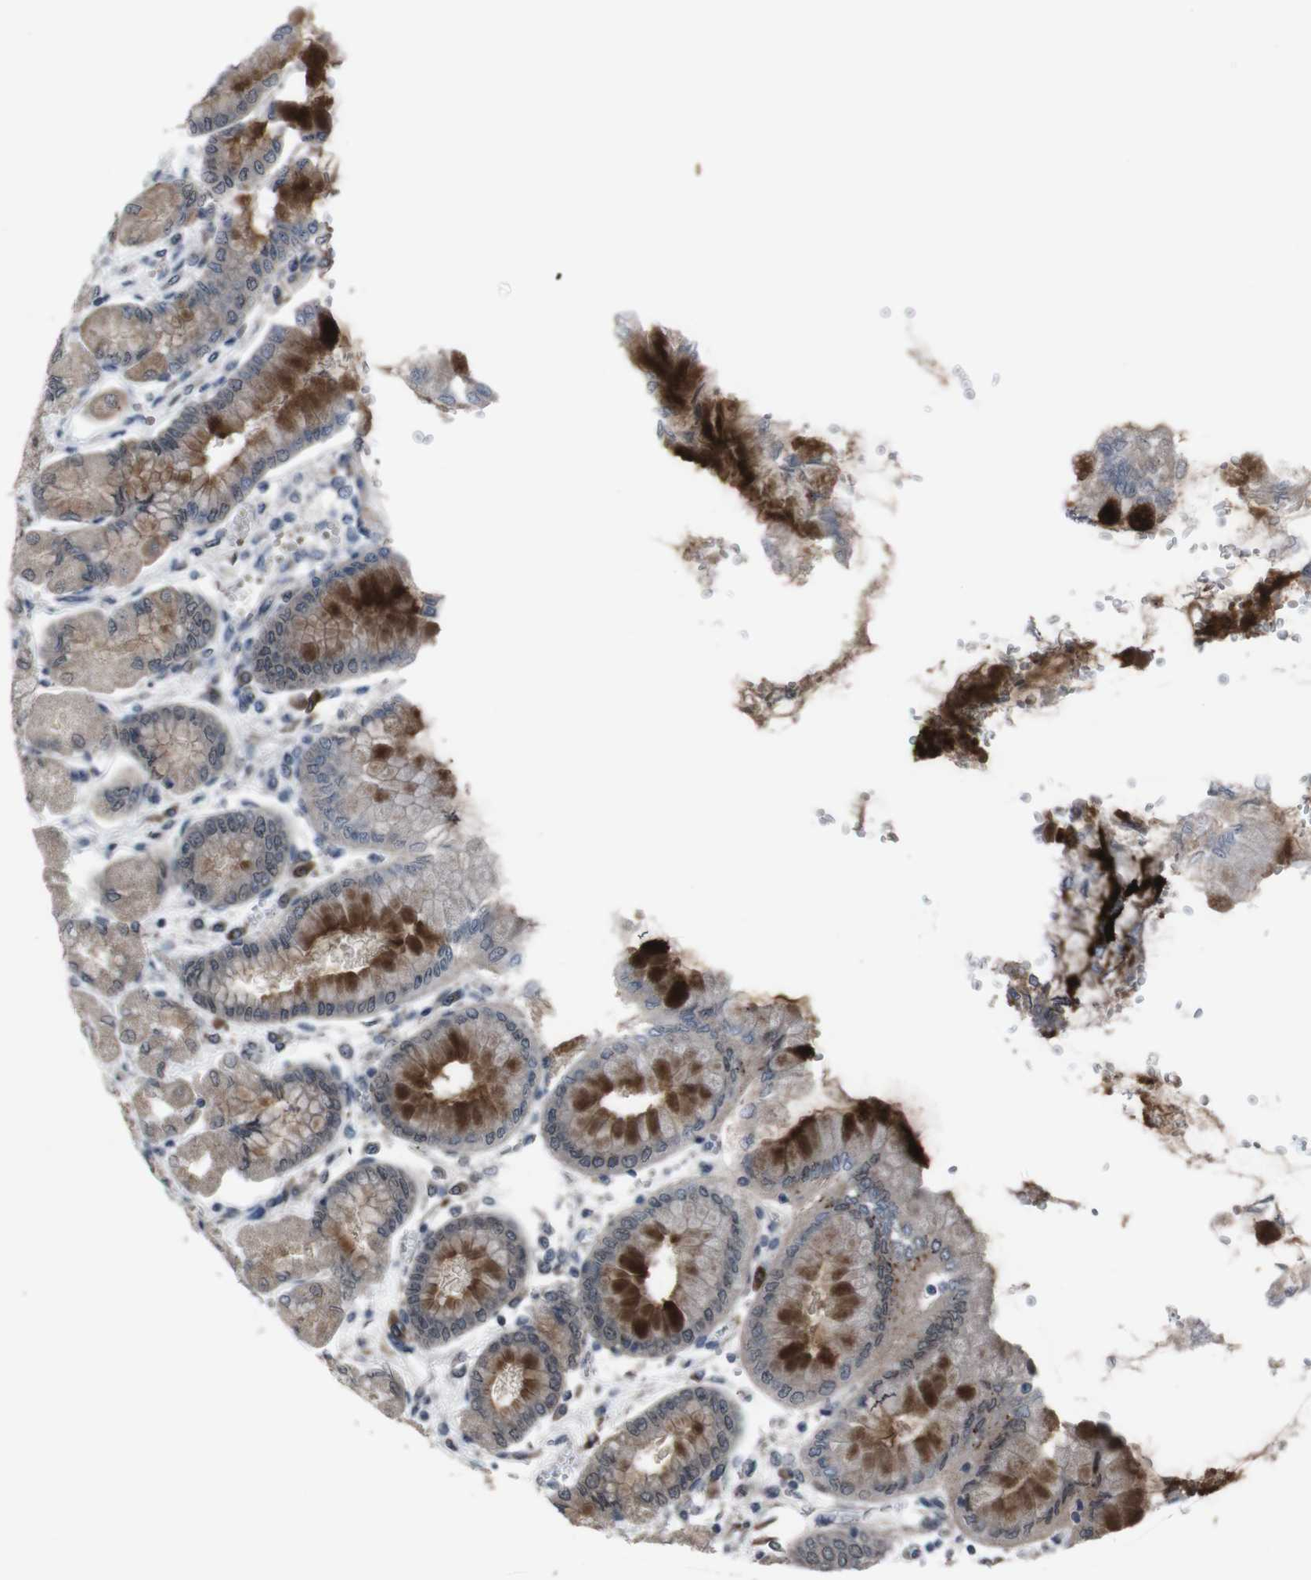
{"staining": {"intensity": "moderate", "quantity": "25%-75%", "location": "cytoplasmic/membranous,nuclear"}, "tissue": "stomach", "cell_type": "Glandular cells", "image_type": "normal", "snomed": [{"axis": "morphology", "description": "Normal tissue, NOS"}, {"axis": "topography", "description": "Stomach, upper"}], "caption": "Stomach stained for a protein (brown) exhibits moderate cytoplasmic/membranous,nuclear positive expression in about 25%-75% of glandular cells.", "gene": "SS18L1", "patient": {"sex": "female", "age": 56}}